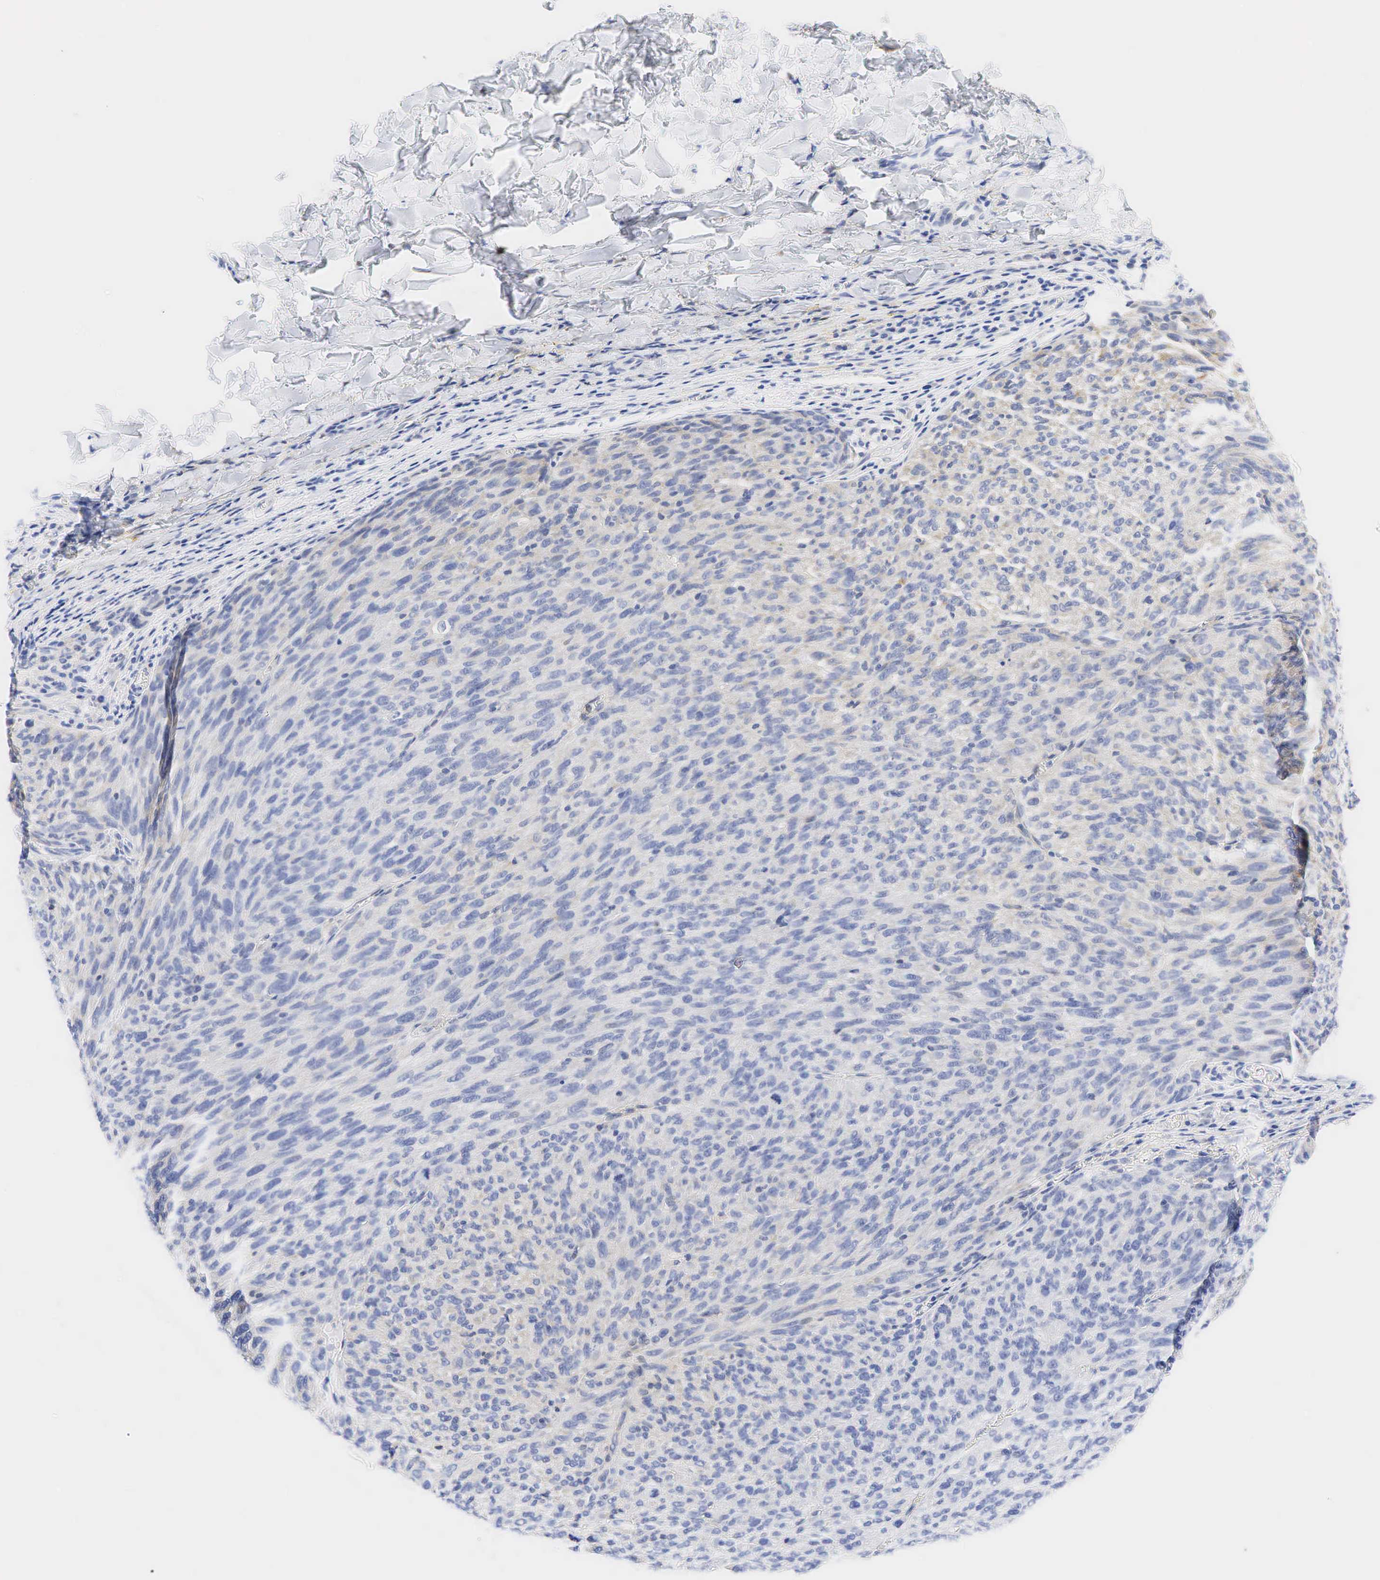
{"staining": {"intensity": "weak", "quantity": ">75%", "location": "cytoplasmic/membranous"}, "tissue": "melanoma", "cell_type": "Tumor cells", "image_type": "cancer", "snomed": [{"axis": "morphology", "description": "Malignant melanoma, NOS"}, {"axis": "topography", "description": "Skin"}], "caption": "This is a micrograph of immunohistochemistry staining of malignant melanoma, which shows weak positivity in the cytoplasmic/membranous of tumor cells.", "gene": "AR", "patient": {"sex": "male", "age": 76}}